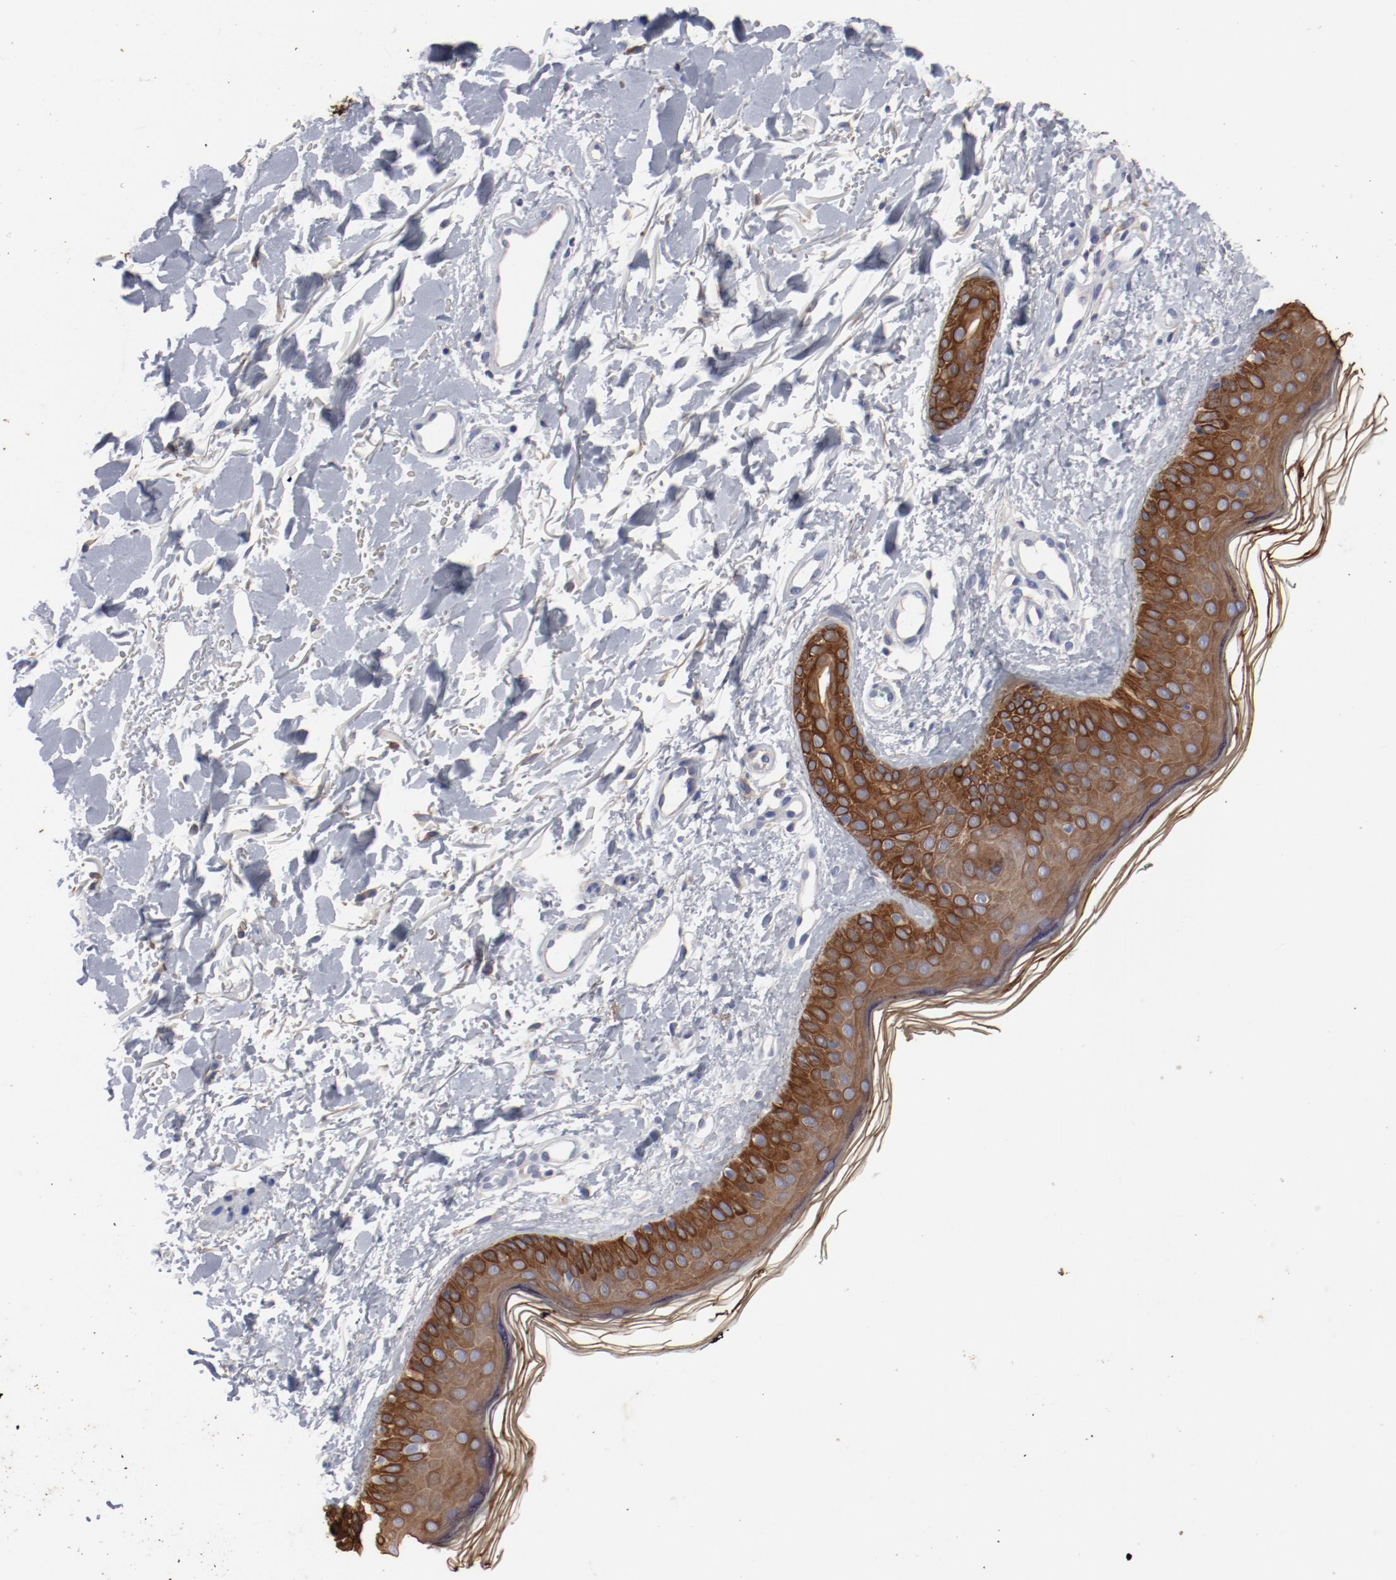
{"staining": {"intensity": "negative", "quantity": "none", "location": "none"}, "tissue": "skin", "cell_type": "Fibroblasts", "image_type": "normal", "snomed": [{"axis": "morphology", "description": "Normal tissue, NOS"}, {"axis": "topography", "description": "Skin"}], "caption": "DAB immunohistochemical staining of normal skin shows no significant positivity in fibroblasts.", "gene": "TSPAN6", "patient": {"sex": "male", "age": 71}}